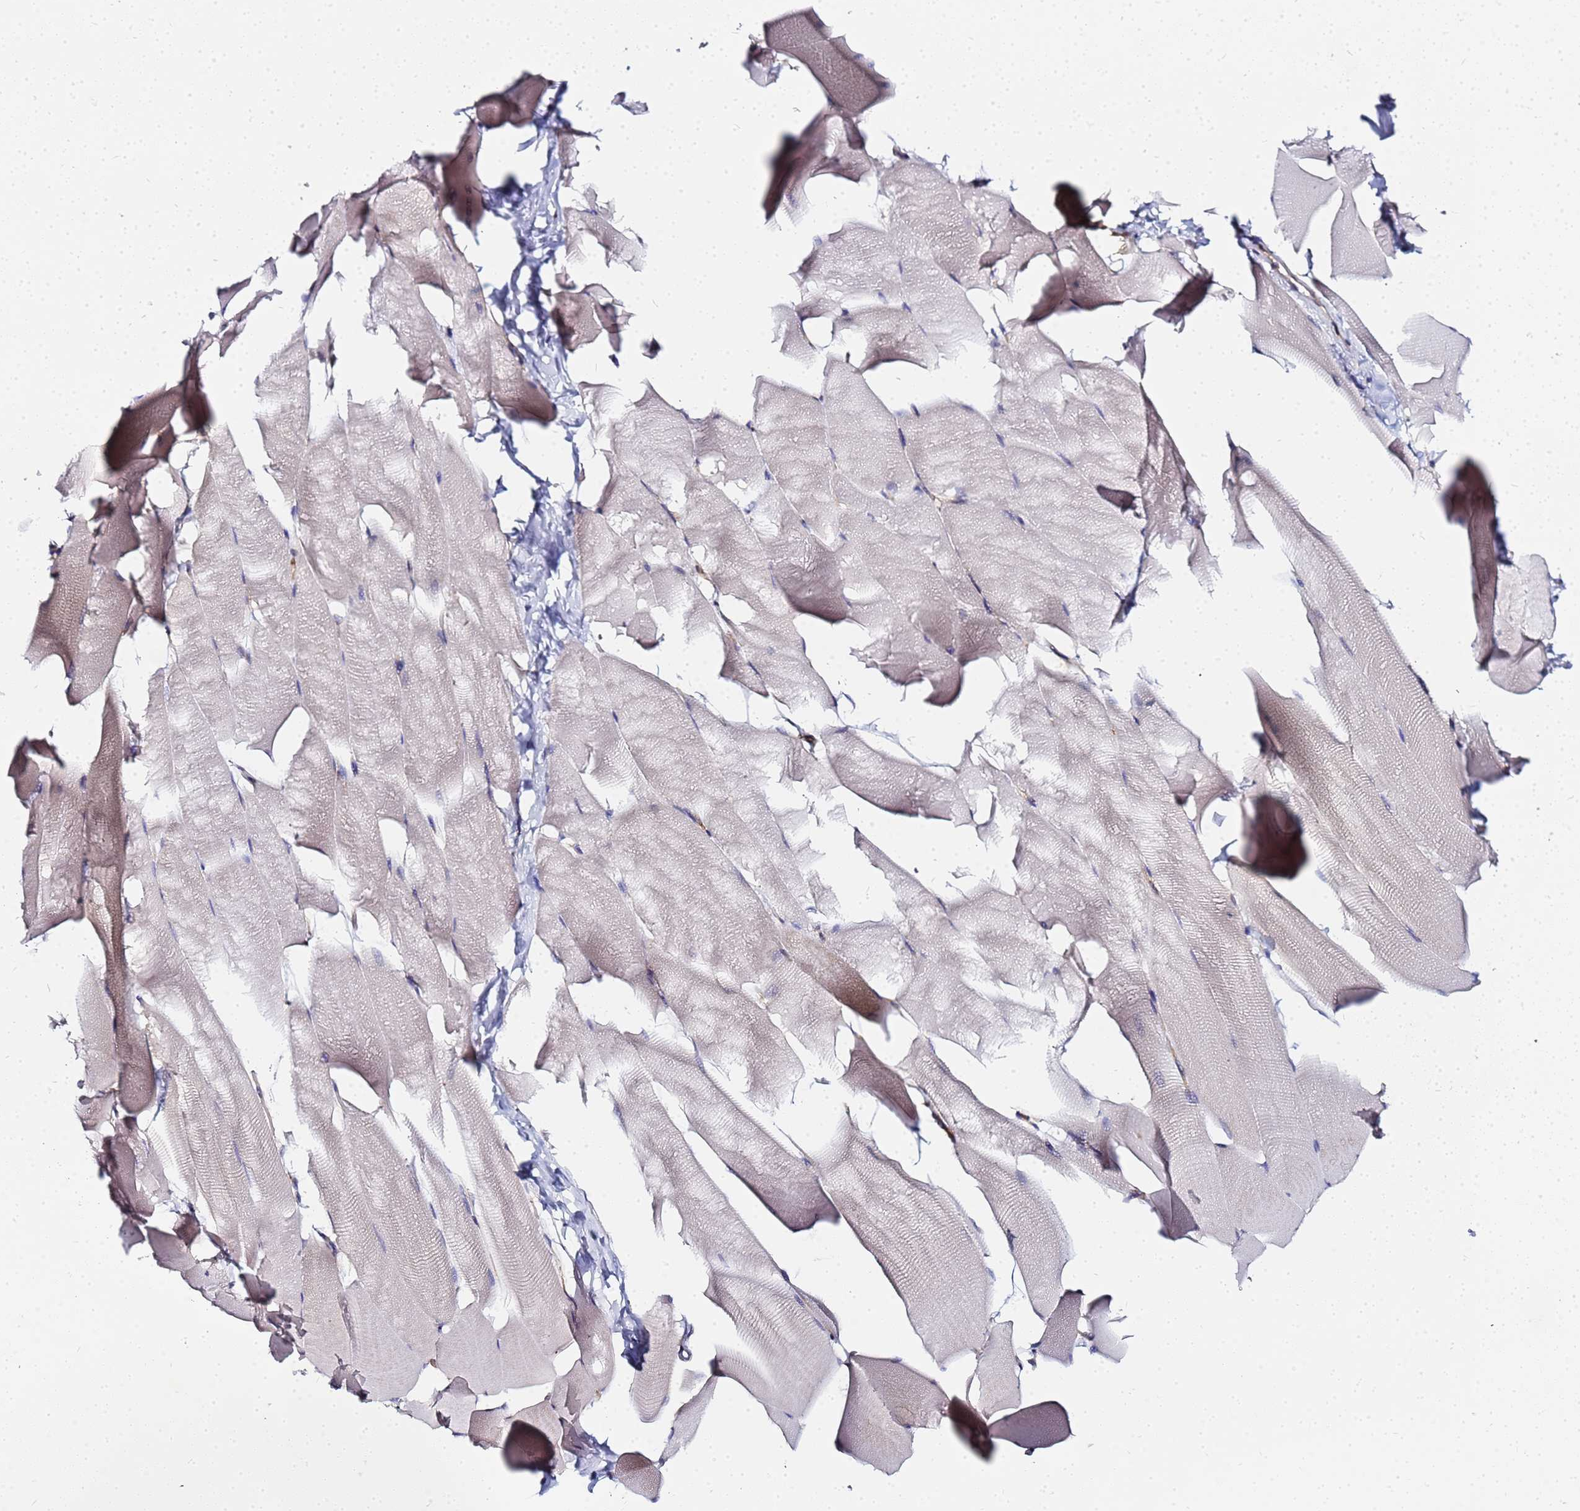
{"staining": {"intensity": "negative", "quantity": "none", "location": "none"}, "tissue": "skeletal muscle", "cell_type": "Myocytes", "image_type": "normal", "snomed": [{"axis": "morphology", "description": "Normal tissue, NOS"}, {"axis": "topography", "description": "Skeletal muscle"}], "caption": "Human skeletal muscle stained for a protein using IHC displays no positivity in myocytes.", "gene": "CHM", "patient": {"sex": "male", "age": 25}}